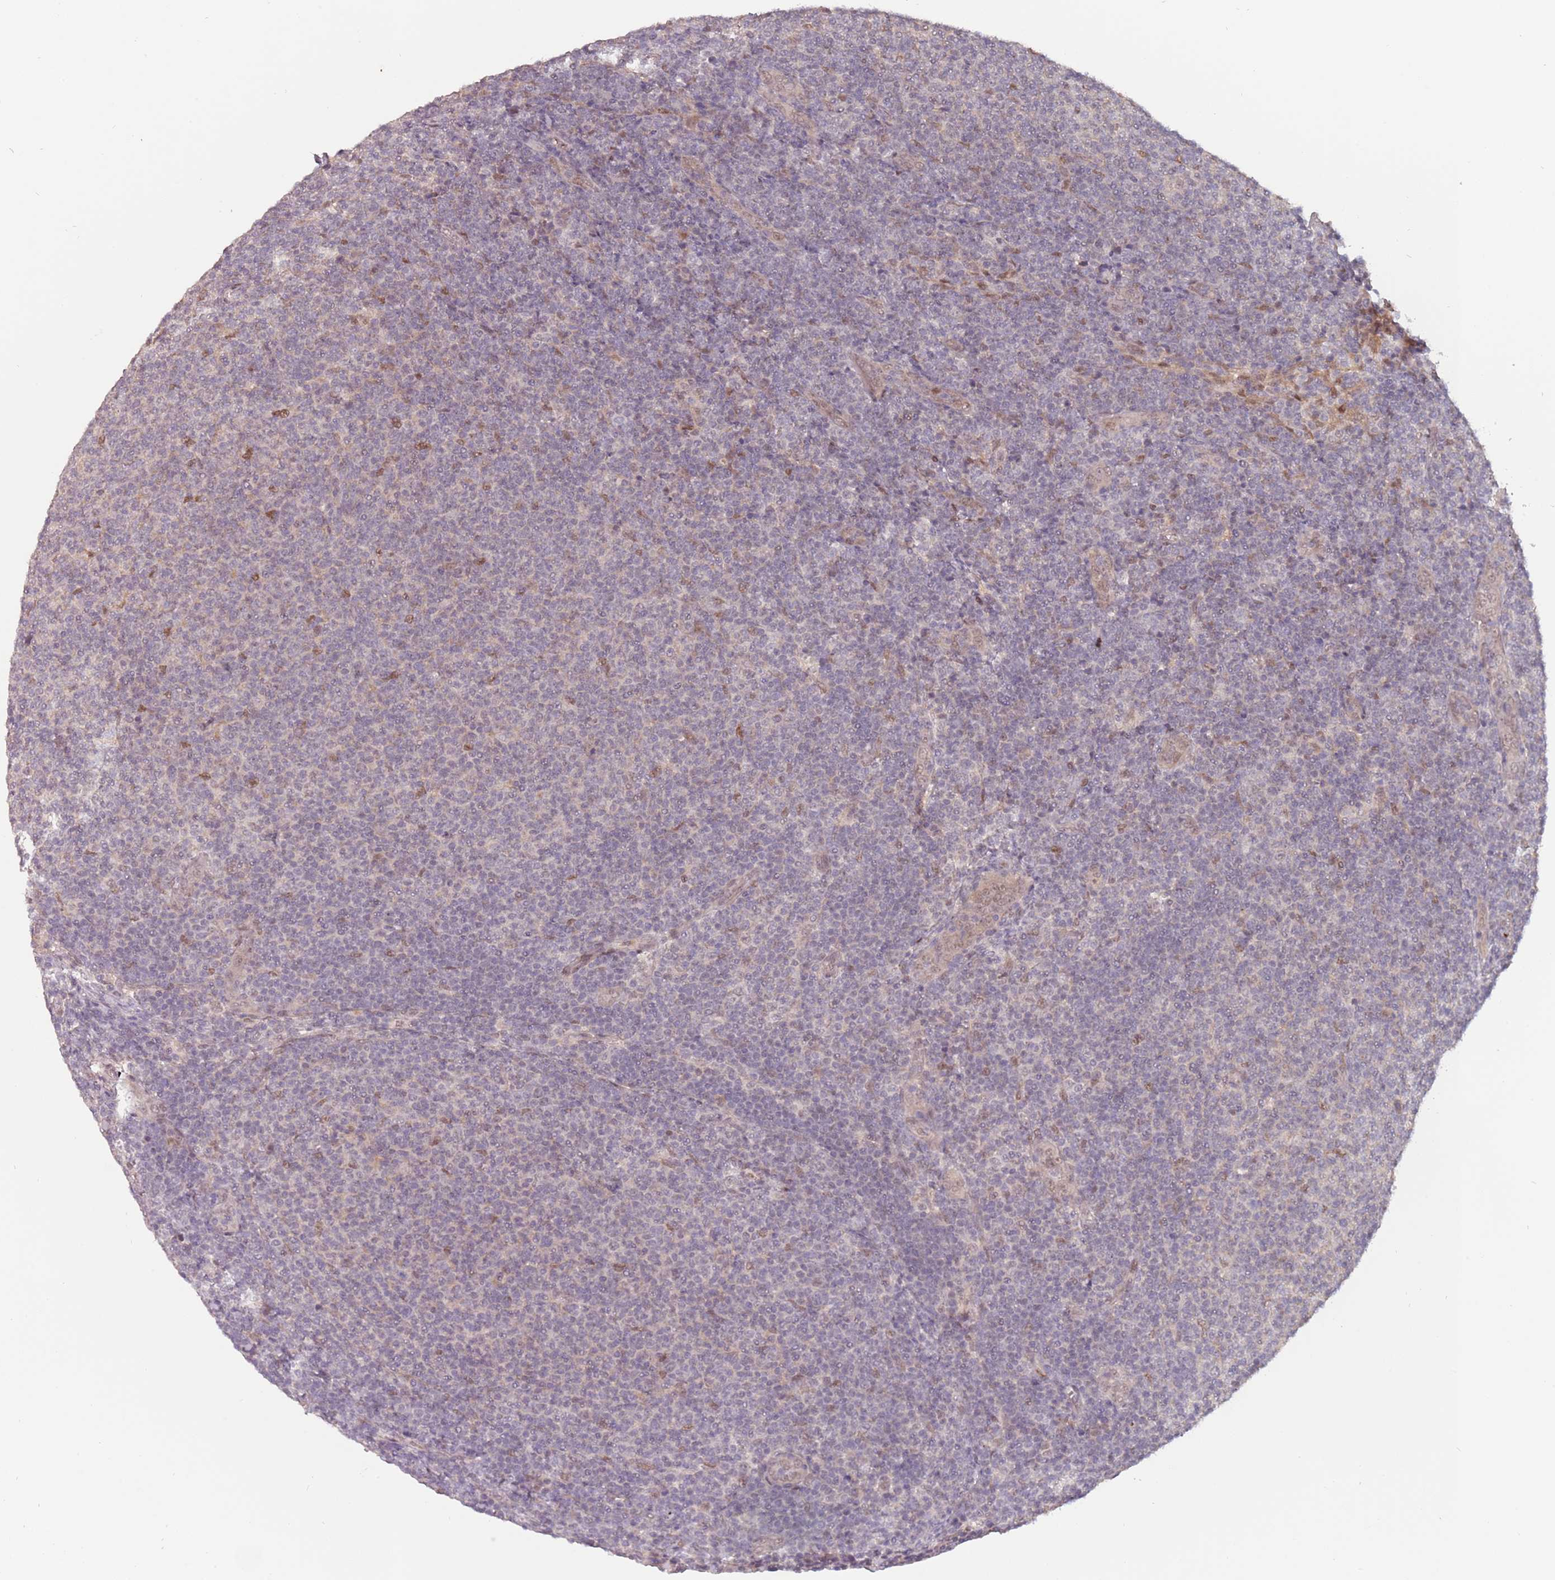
{"staining": {"intensity": "negative", "quantity": "none", "location": "none"}, "tissue": "lymphoma", "cell_type": "Tumor cells", "image_type": "cancer", "snomed": [{"axis": "morphology", "description": "Malignant lymphoma, non-Hodgkin's type, Low grade"}, {"axis": "topography", "description": "Lymph node"}], "caption": "High power microscopy histopathology image of an immunohistochemistry photomicrograph of lymphoma, revealing no significant expression in tumor cells.", "gene": "ZBTB5", "patient": {"sex": "male", "age": 66}}